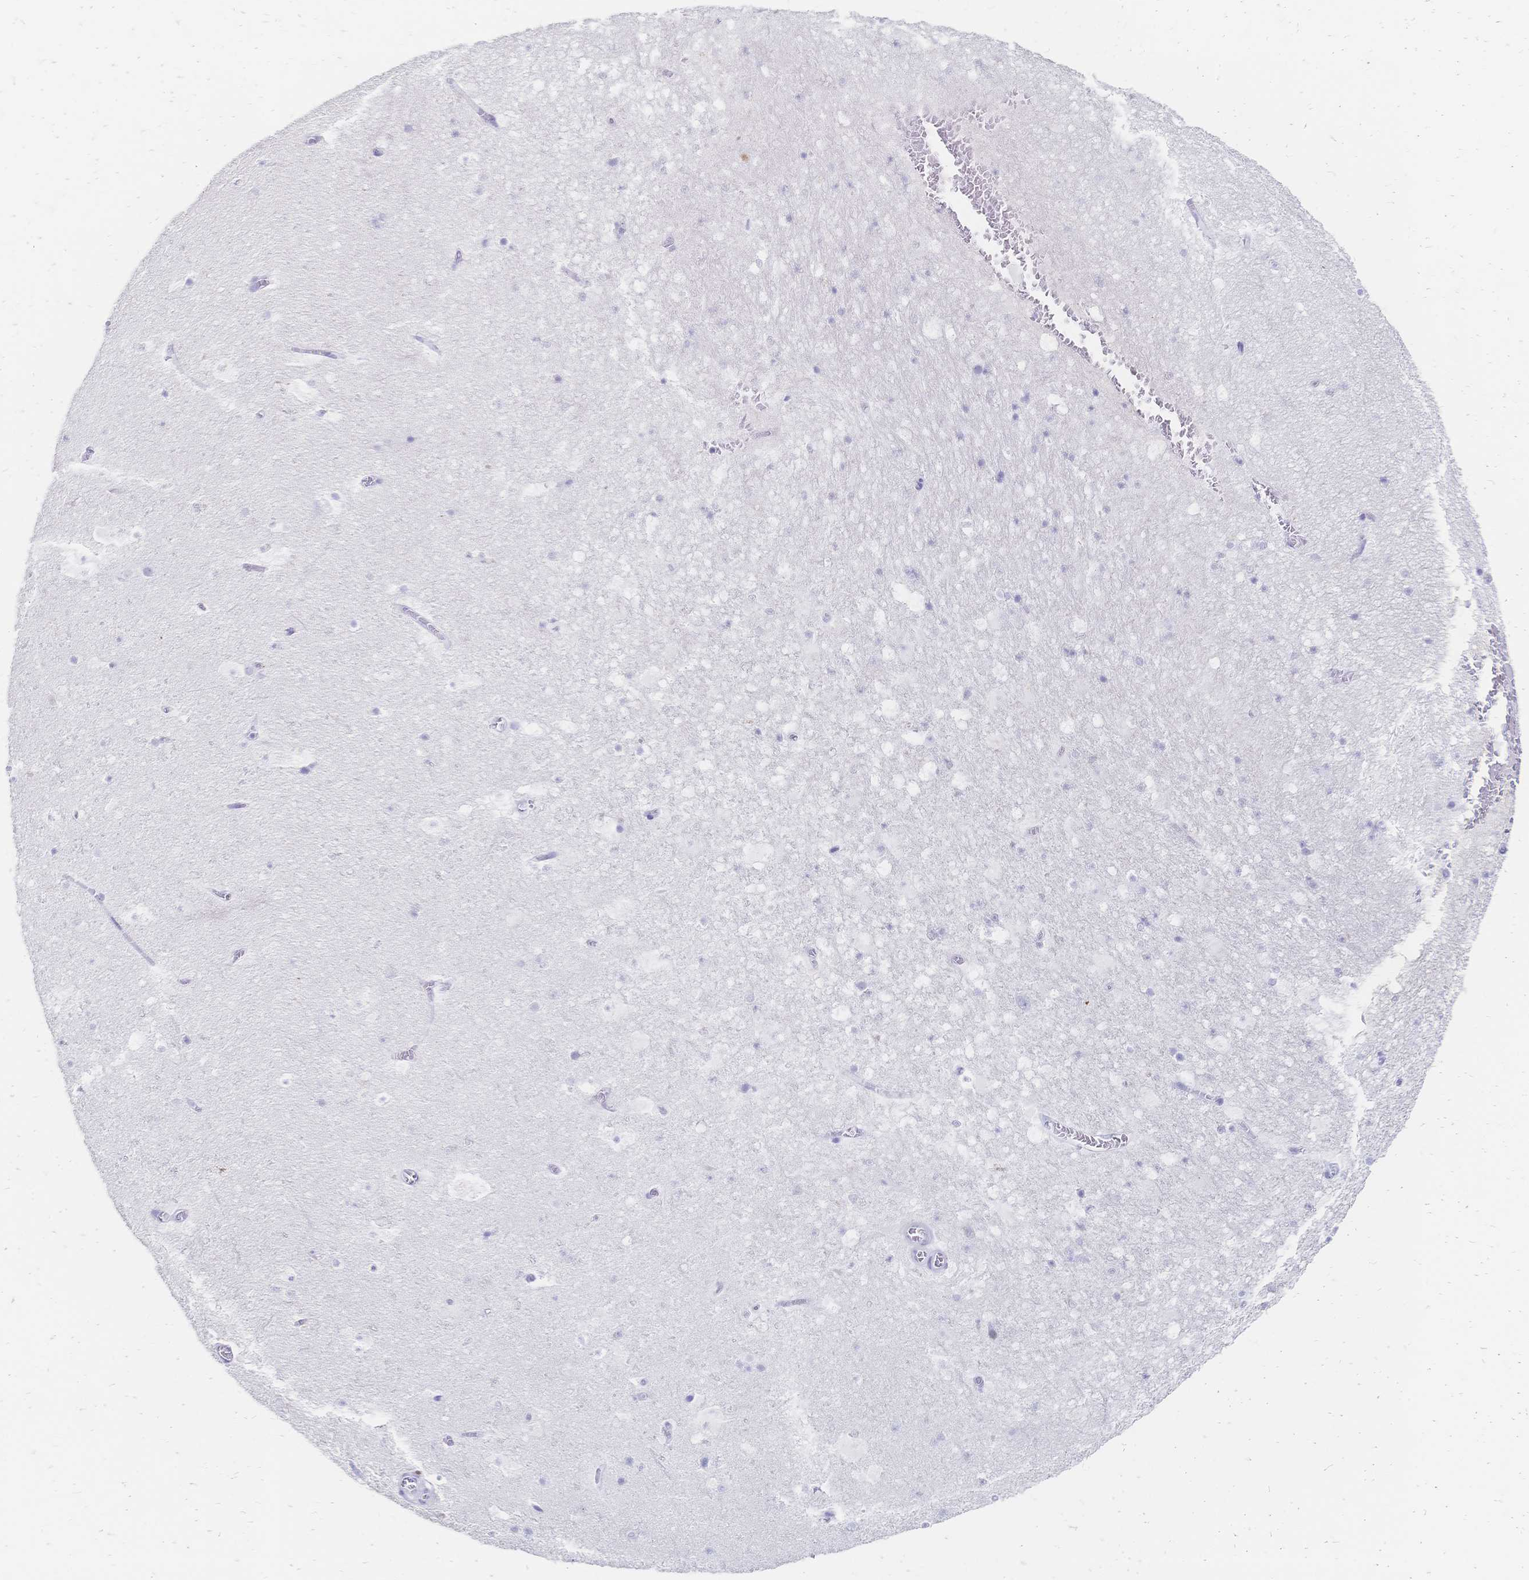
{"staining": {"intensity": "negative", "quantity": "none", "location": "none"}, "tissue": "hippocampus", "cell_type": "Glial cells", "image_type": "normal", "snomed": [{"axis": "morphology", "description": "Normal tissue, NOS"}, {"axis": "topography", "description": "Hippocampus"}], "caption": "DAB (3,3'-diaminobenzidine) immunohistochemical staining of unremarkable human hippocampus reveals no significant staining in glial cells.", "gene": "PSORS1C2", "patient": {"sex": "female", "age": 42}}